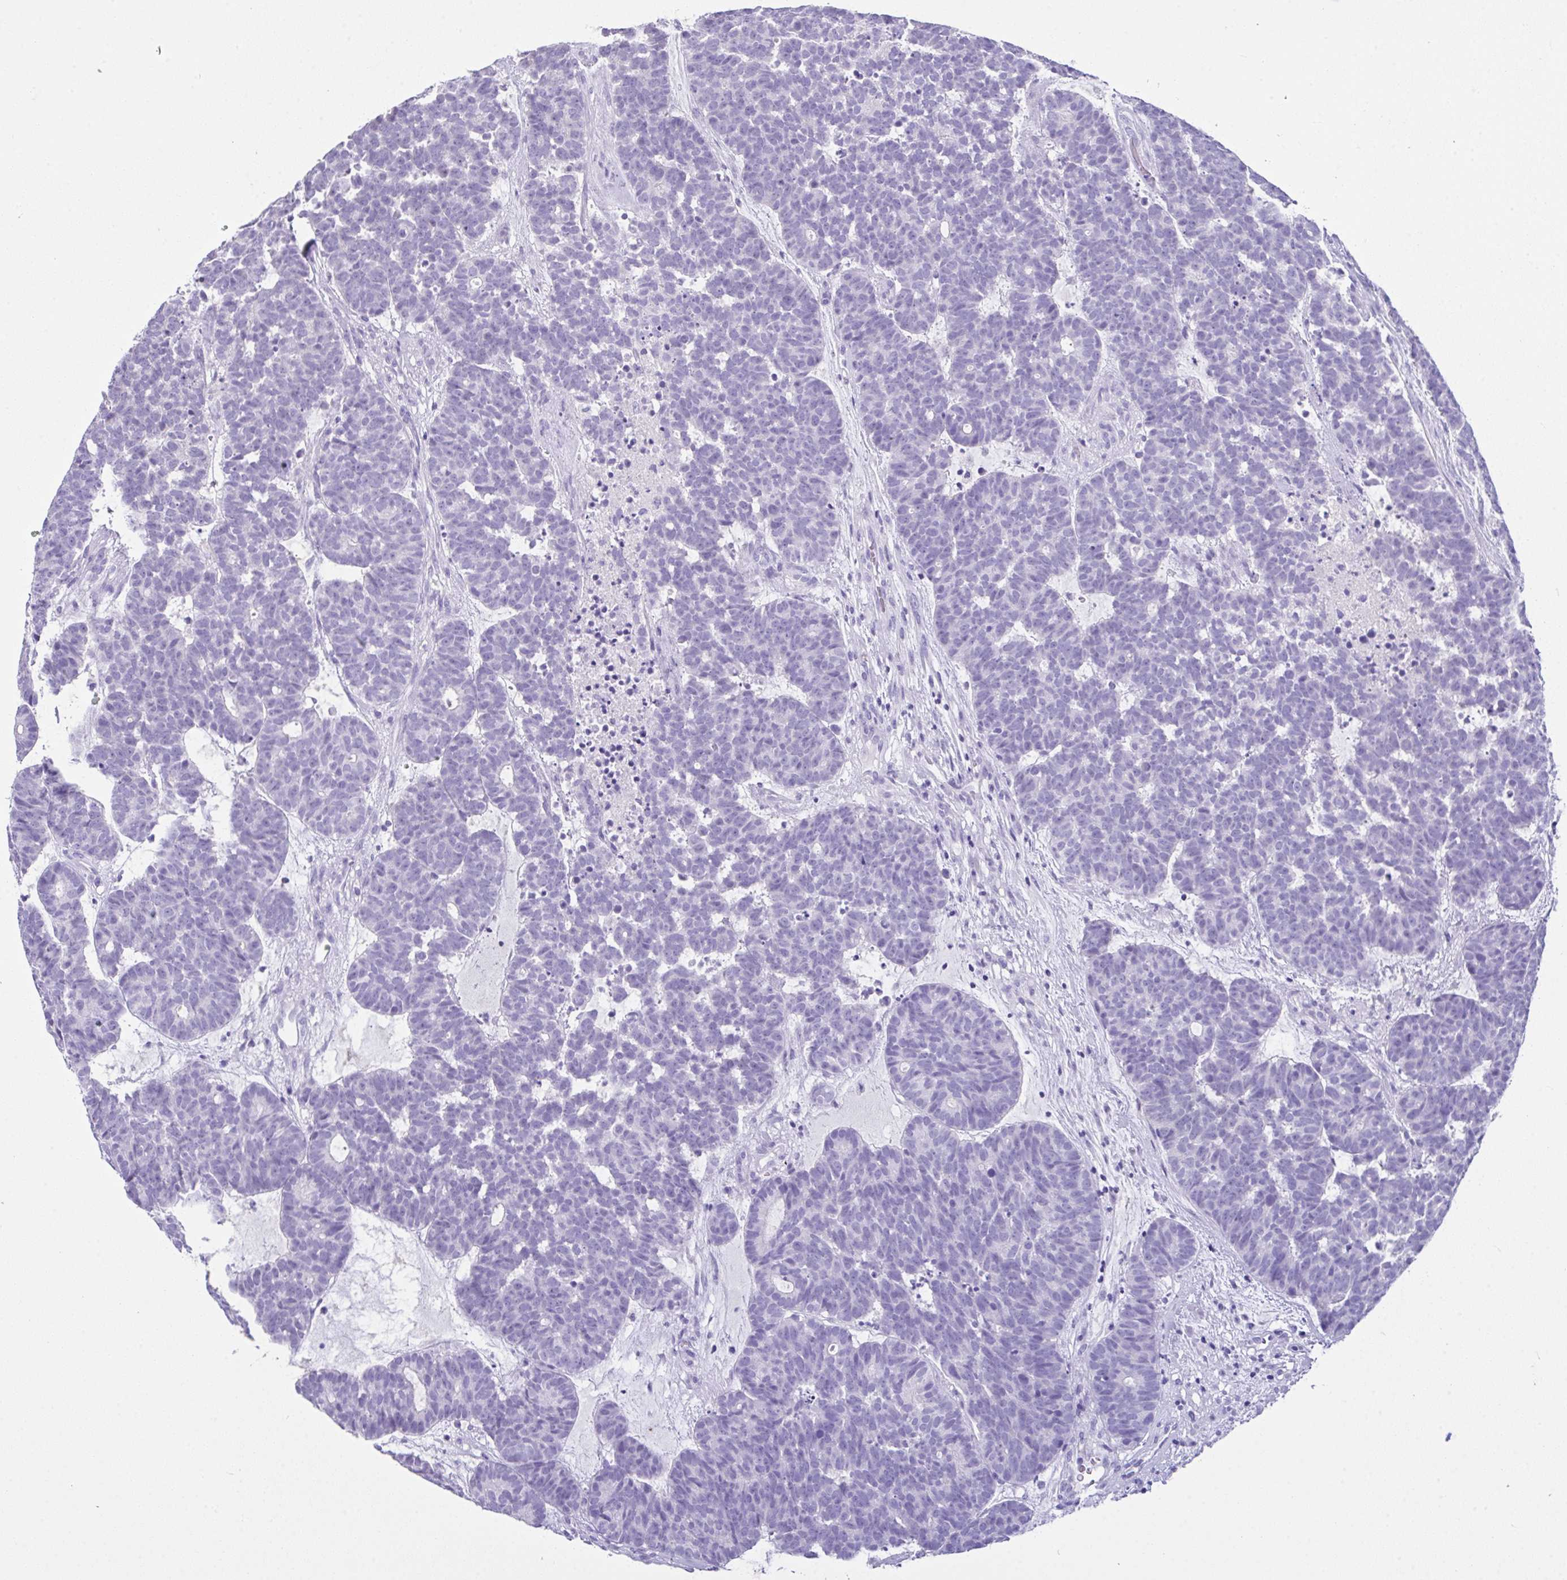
{"staining": {"intensity": "negative", "quantity": "none", "location": "none"}, "tissue": "head and neck cancer", "cell_type": "Tumor cells", "image_type": "cancer", "snomed": [{"axis": "morphology", "description": "Adenocarcinoma, NOS"}, {"axis": "topography", "description": "Head-Neck"}], "caption": "High magnification brightfield microscopy of head and neck adenocarcinoma stained with DAB (brown) and counterstained with hematoxylin (blue): tumor cells show no significant expression.", "gene": "LGALS4", "patient": {"sex": "female", "age": 81}}